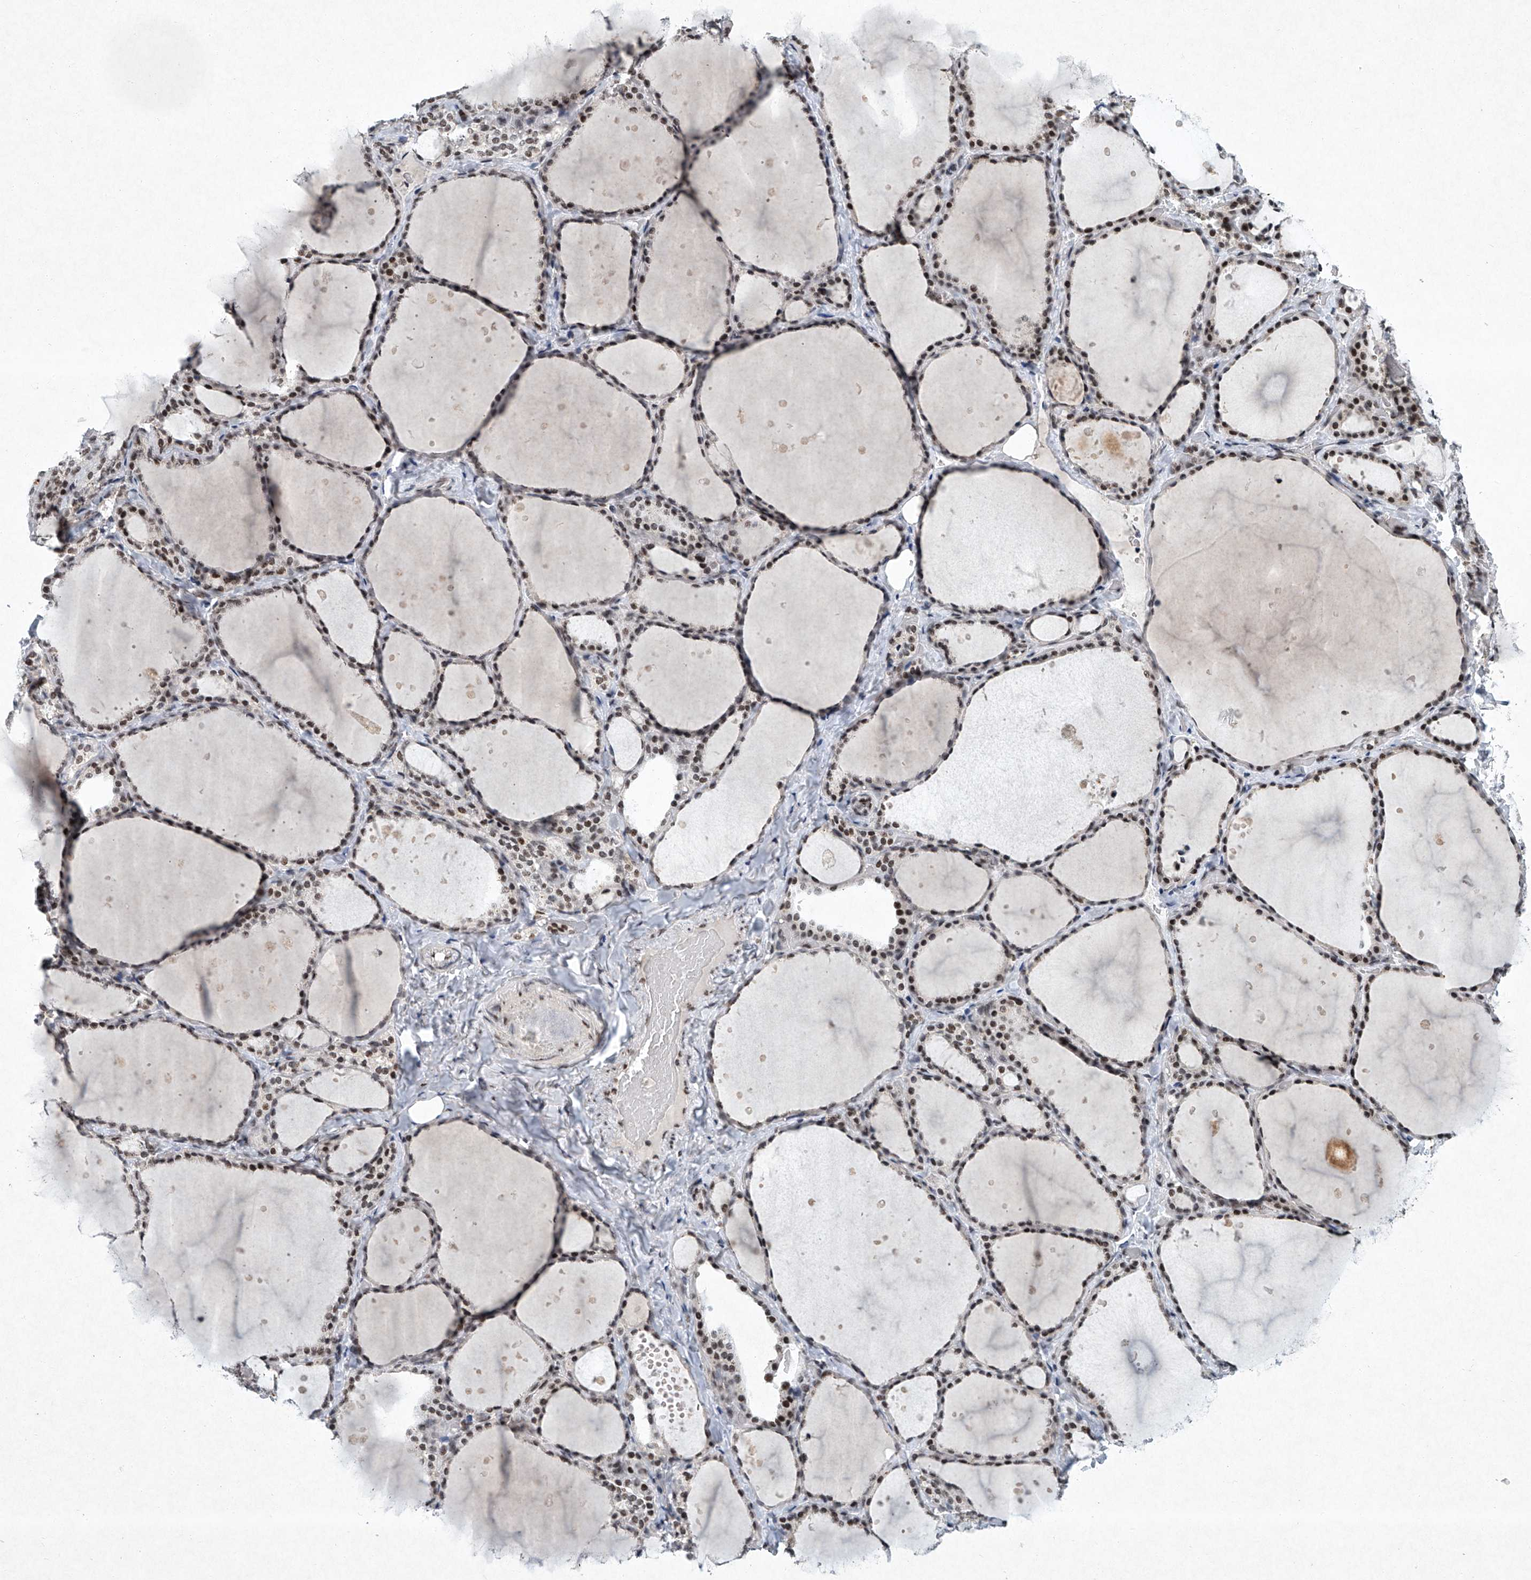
{"staining": {"intensity": "moderate", "quantity": ">75%", "location": "nuclear"}, "tissue": "thyroid gland", "cell_type": "Glandular cells", "image_type": "normal", "snomed": [{"axis": "morphology", "description": "Normal tissue, NOS"}, {"axis": "topography", "description": "Thyroid gland"}], "caption": "Immunohistochemical staining of benign human thyroid gland displays medium levels of moderate nuclear expression in about >75% of glandular cells. The staining was performed using DAB (3,3'-diaminobenzidine), with brown indicating positive protein expression. Nuclei are stained blue with hematoxylin.", "gene": "TFDP1", "patient": {"sex": "female", "age": 44}}